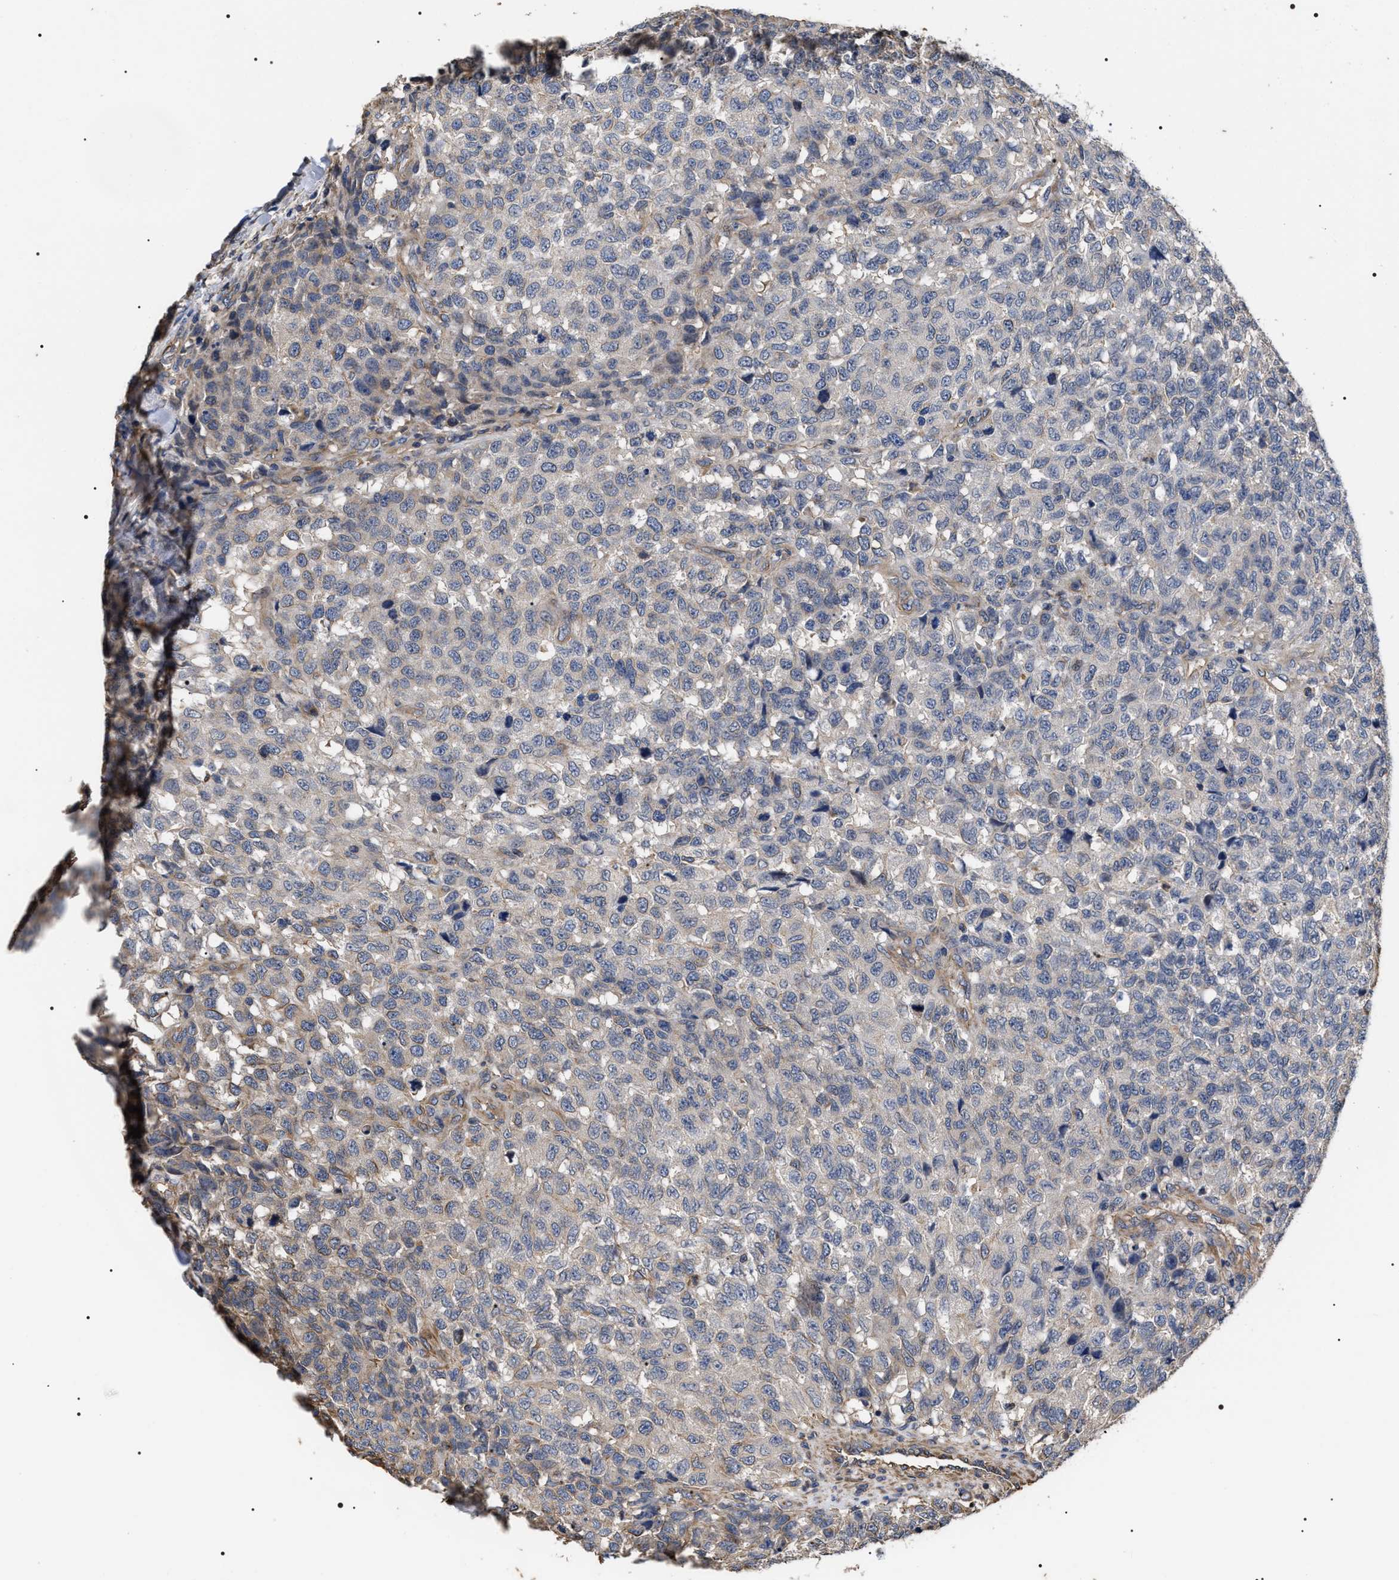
{"staining": {"intensity": "negative", "quantity": "none", "location": "none"}, "tissue": "testis cancer", "cell_type": "Tumor cells", "image_type": "cancer", "snomed": [{"axis": "morphology", "description": "Seminoma, NOS"}, {"axis": "topography", "description": "Testis"}], "caption": "Immunohistochemical staining of human testis cancer (seminoma) reveals no significant positivity in tumor cells.", "gene": "TSPAN33", "patient": {"sex": "male", "age": 59}}